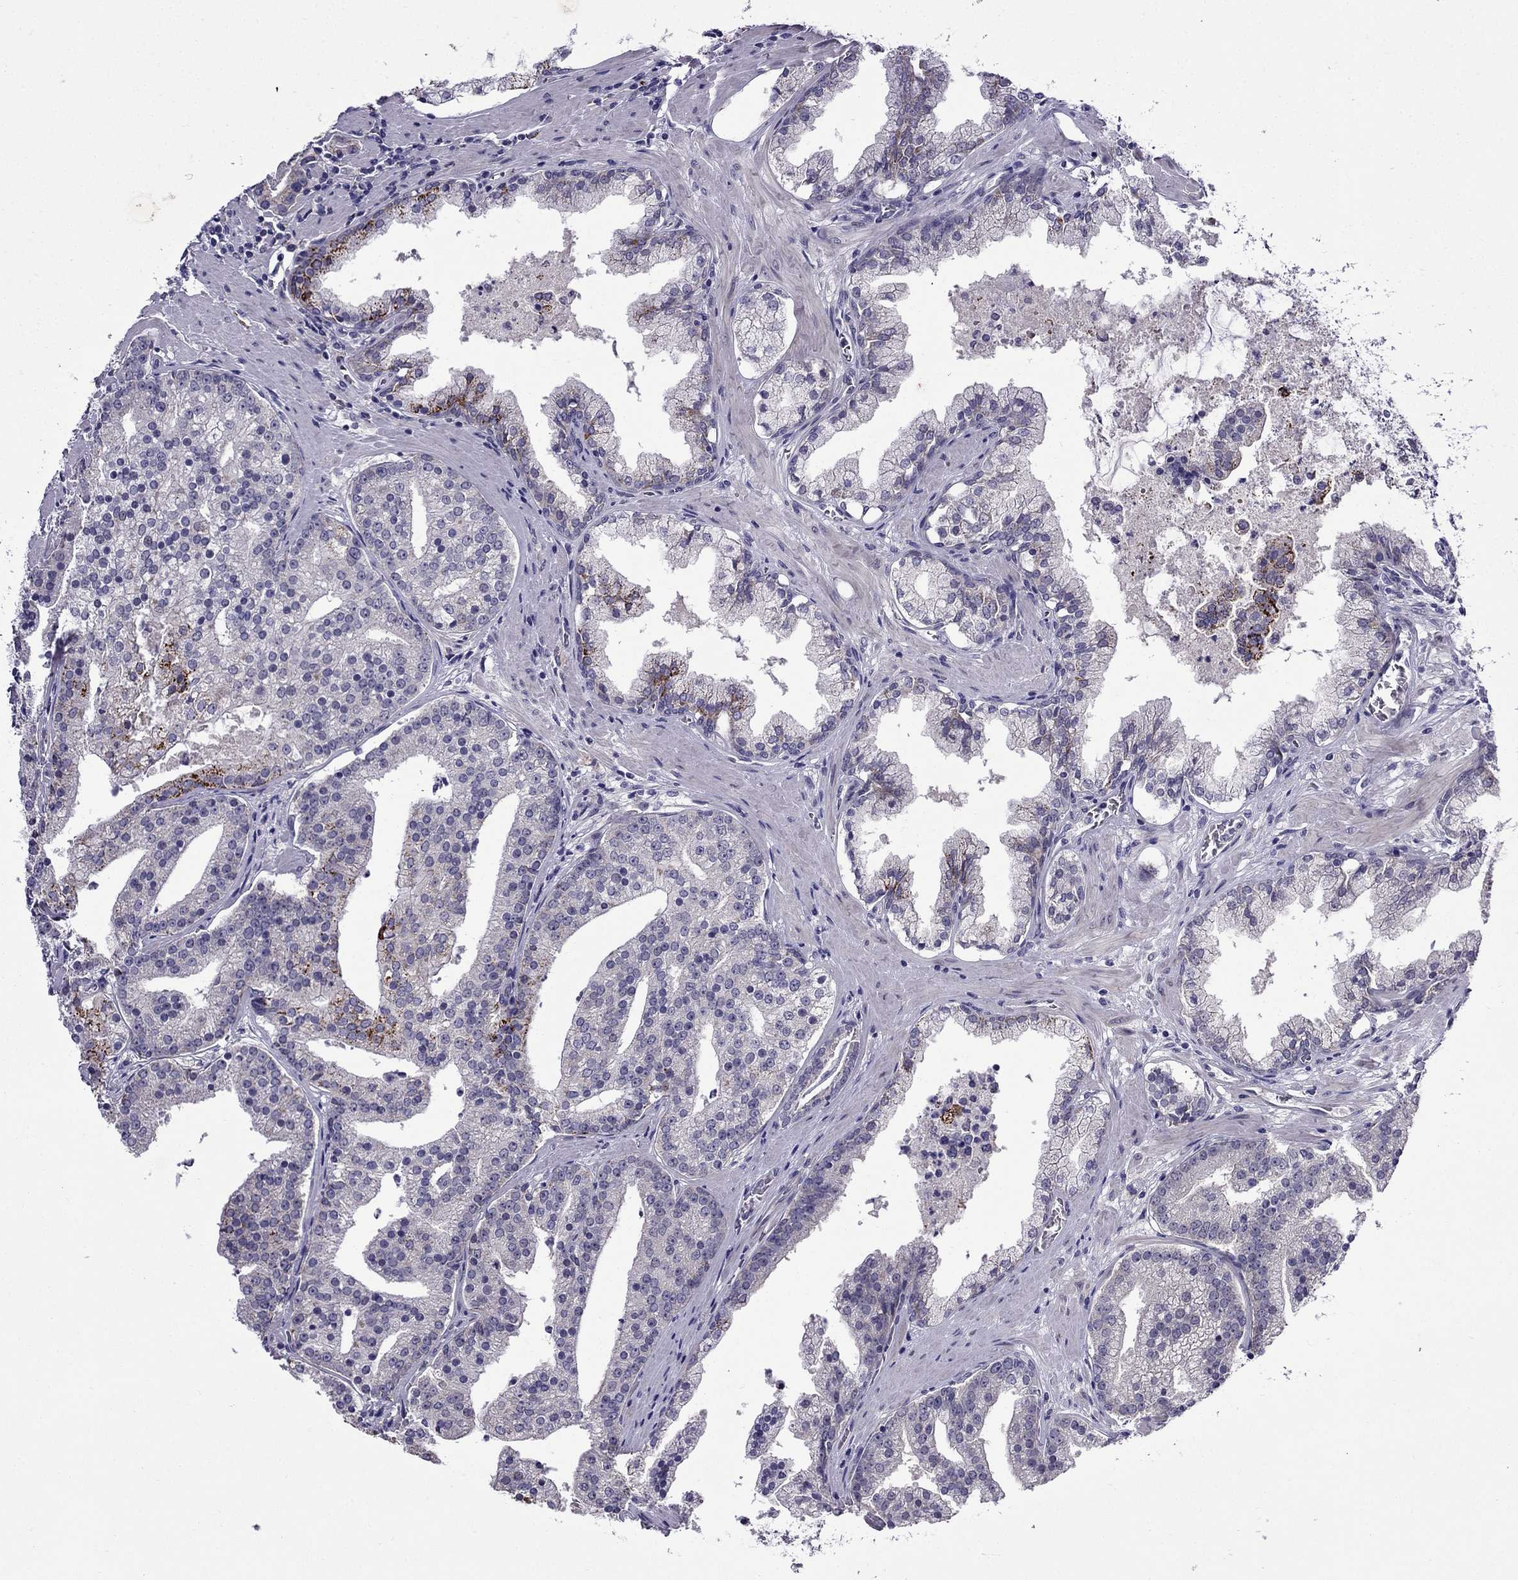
{"staining": {"intensity": "strong", "quantity": "<25%", "location": "cytoplasmic/membranous"}, "tissue": "prostate cancer", "cell_type": "Tumor cells", "image_type": "cancer", "snomed": [{"axis": "morphology", "description": "Adenocarcinoma, NOS"}, {"axis": "topography", "description": "Prostate and seminal vesicle, NOS"}, {"axis": "topography", "description": "Prostate"}], "caption": "IHC (DAB (3,3'-diaminobenzidine)) staining of prostate cancer reveals strong cytoplasmic/membranous protein staining in approximately <25% of tumor cells.", "gene": "PI16", "patient": {"sex": "male", "age": 44}}